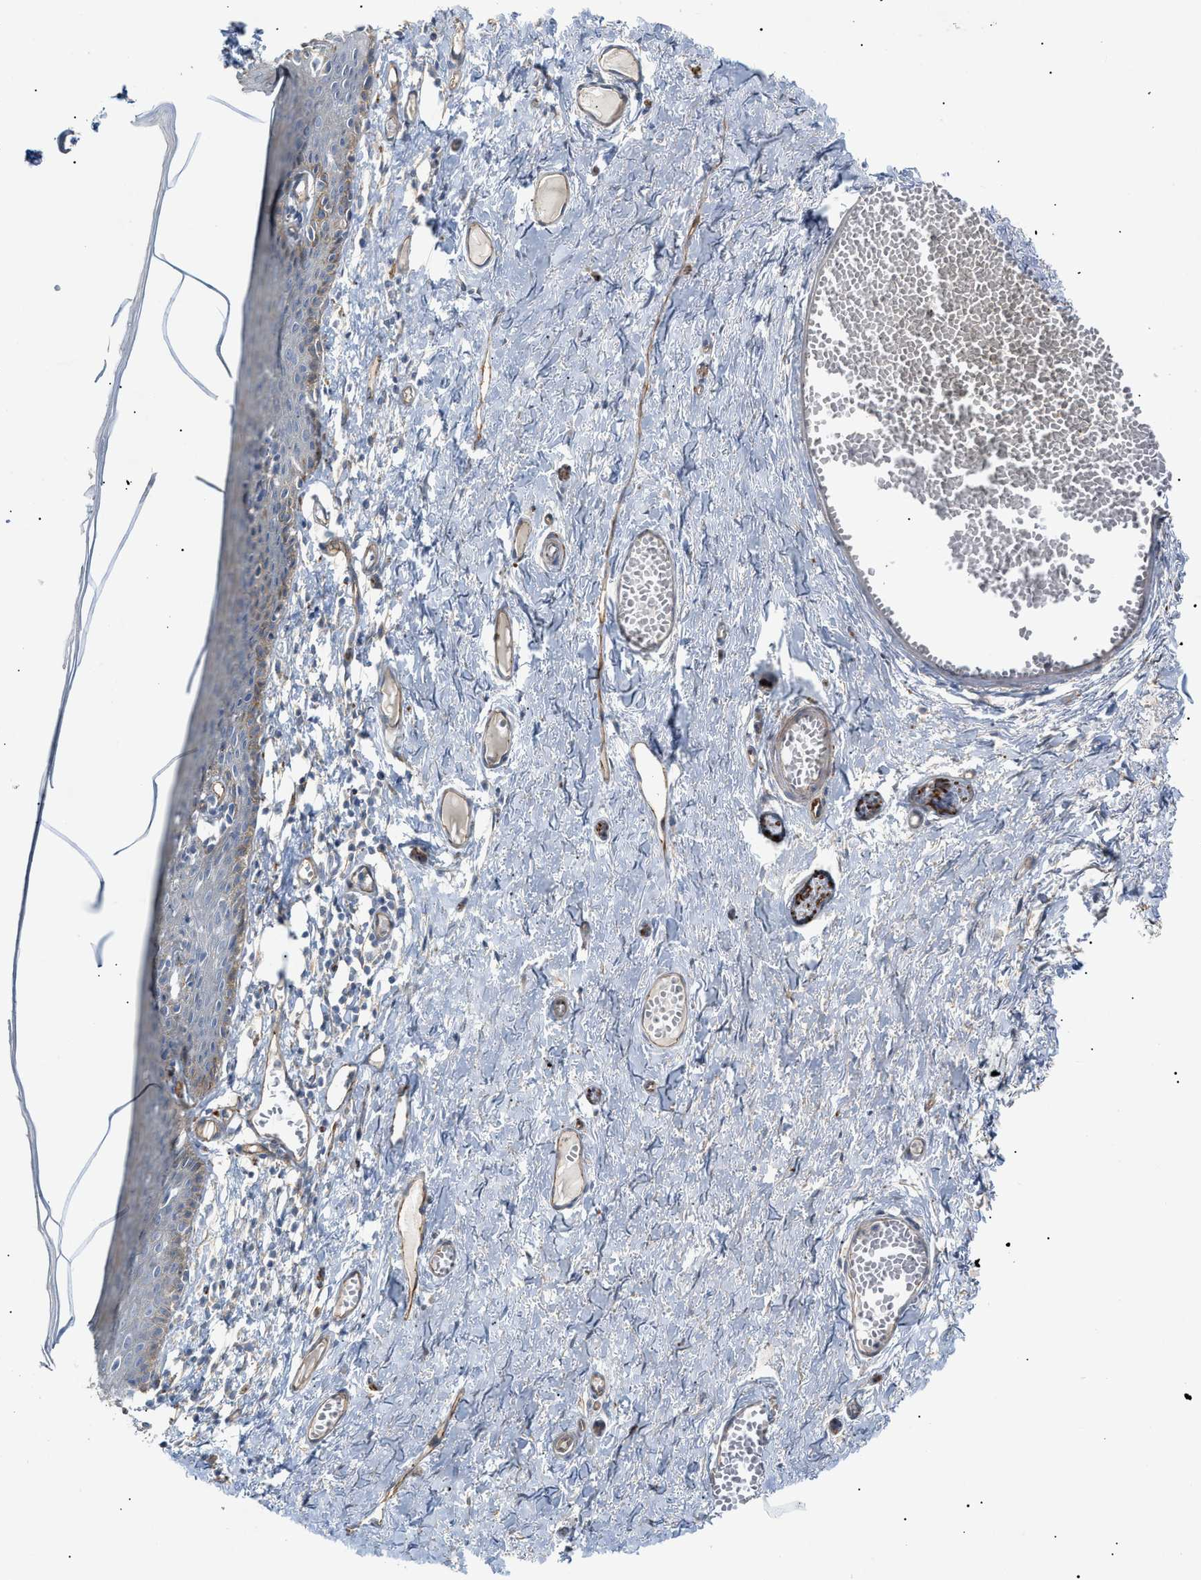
{"staining": {"intensity": "moderate", "quantity": "<25%", "location": "cytoplasmic/membranous"}, "tissue": "skin", "cell_type": "Epidermal cells", "image_type": "normal", "snomed": [{"axis": "morphology", "description": "Normal tissue, NOS"}, {"axis": "topography", "description": "Adipose tissue"}, {"axis": "topography", "description": "Vascular tissue"}, {"axis": "topography", "description": "Anal"}, {"axis": "topography", "description": "Peripheral nerve tissue"}], "caption": "The image displays staining of normal skin, revealing moderate cytoplasmic/membranous protein staining (brown color) within epidermal cells.", "gene": "ZFHX2", "patient": {"sex": "female", "age": 54}}